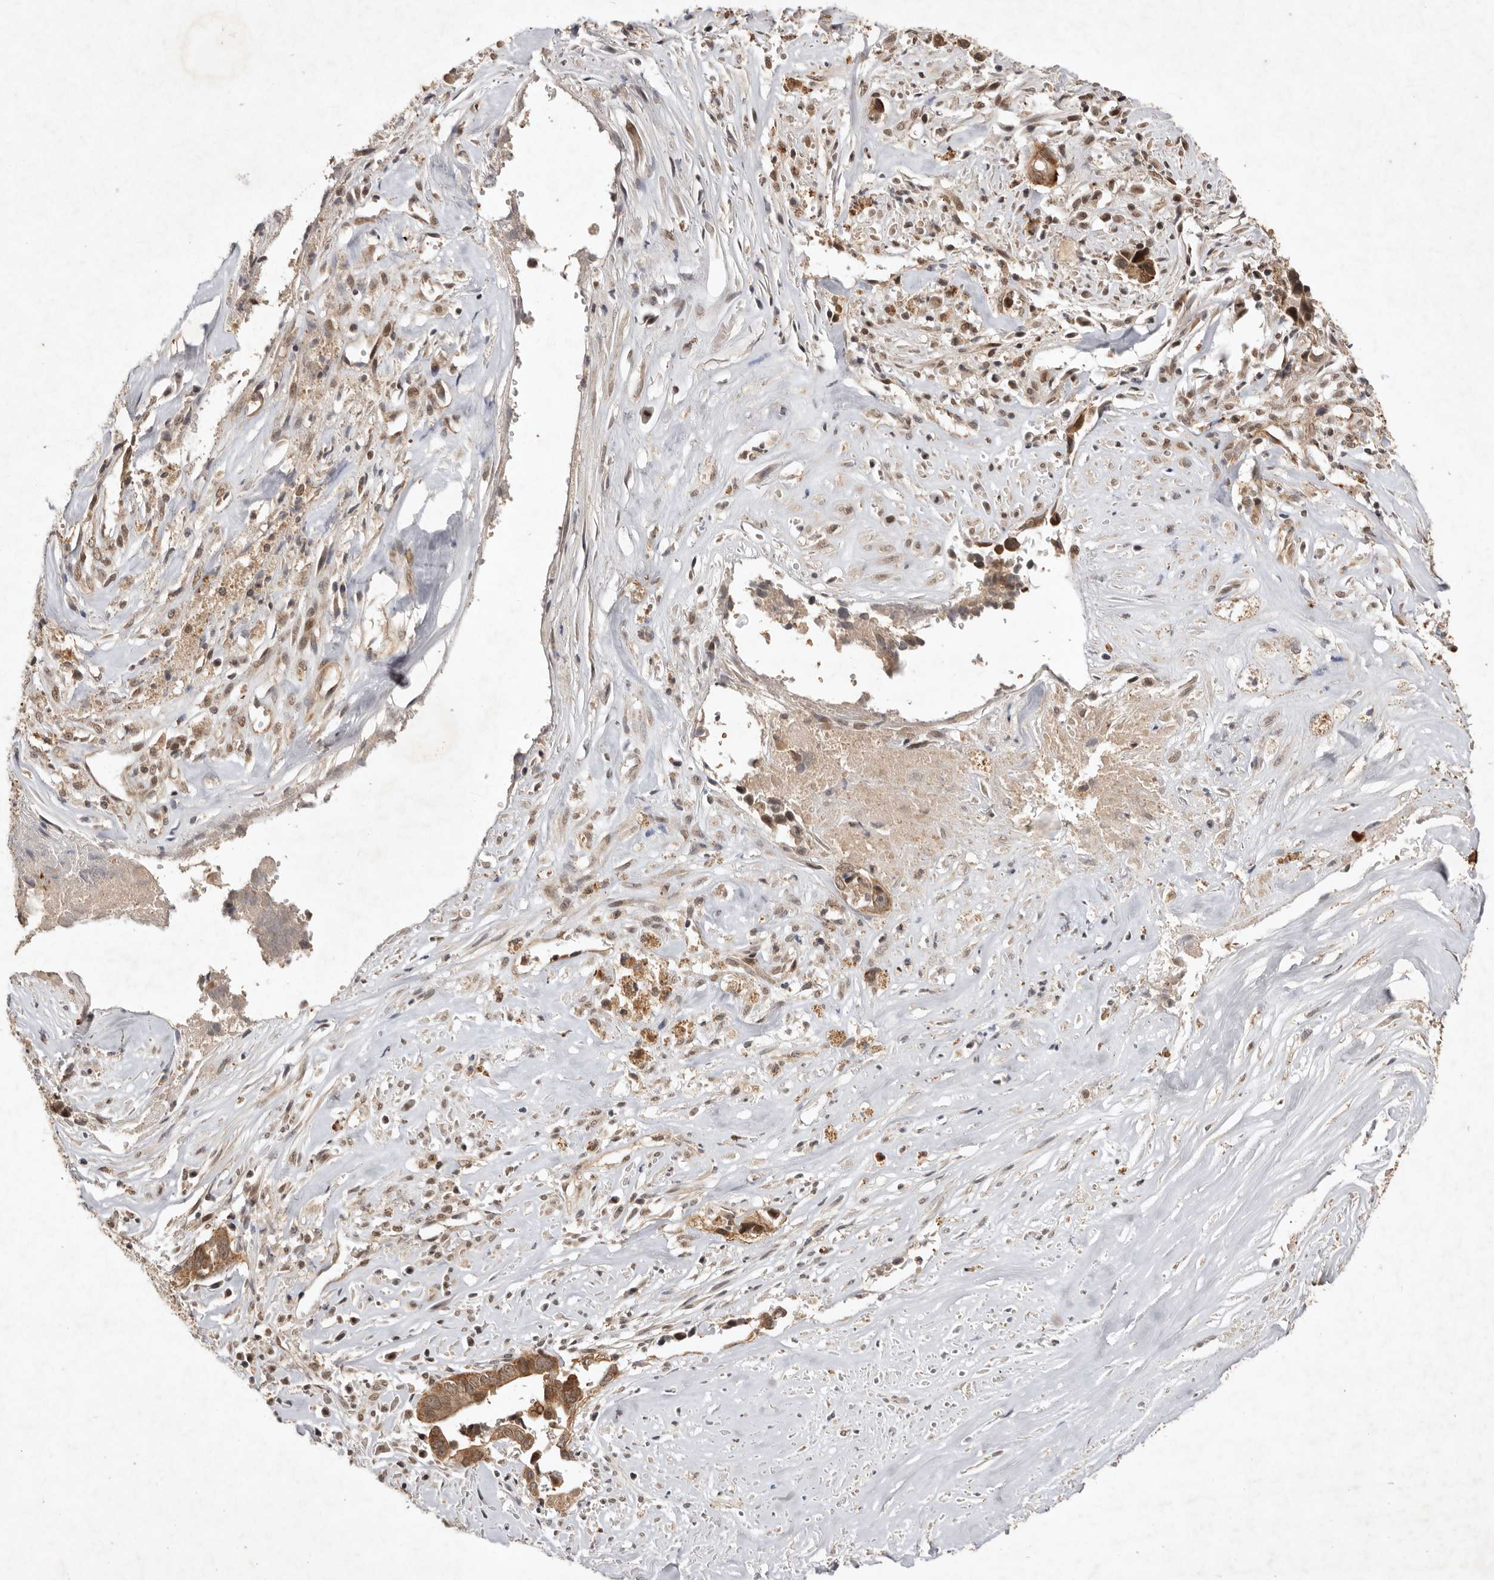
{"staining": {"intensity": "moderate", "quantity": ">75%", "location": "cytoplasmic/membranous"}, "tissue": "liver cancer", "cell_type": "Tumor cells", "image_type": "cancer", "snomed": [{"axis": "morphology", "description": "Cholangiocarcinoma"}, {"axis": "topography", "description": "Liver"}], "caption": "Immunohistochemical staining of liver cancer displays medium levels of moderate cytoplasmic/membranous protein positivity in about >75% of tumor cells. The staining was performed using DAB (3,3'-diaminobenzidine), with brown indicating positive protein expression. Nuclei are stained blue with hematoxylin.", "gene": "TARS2", "patient": {"sex": "female", "age": 79}}